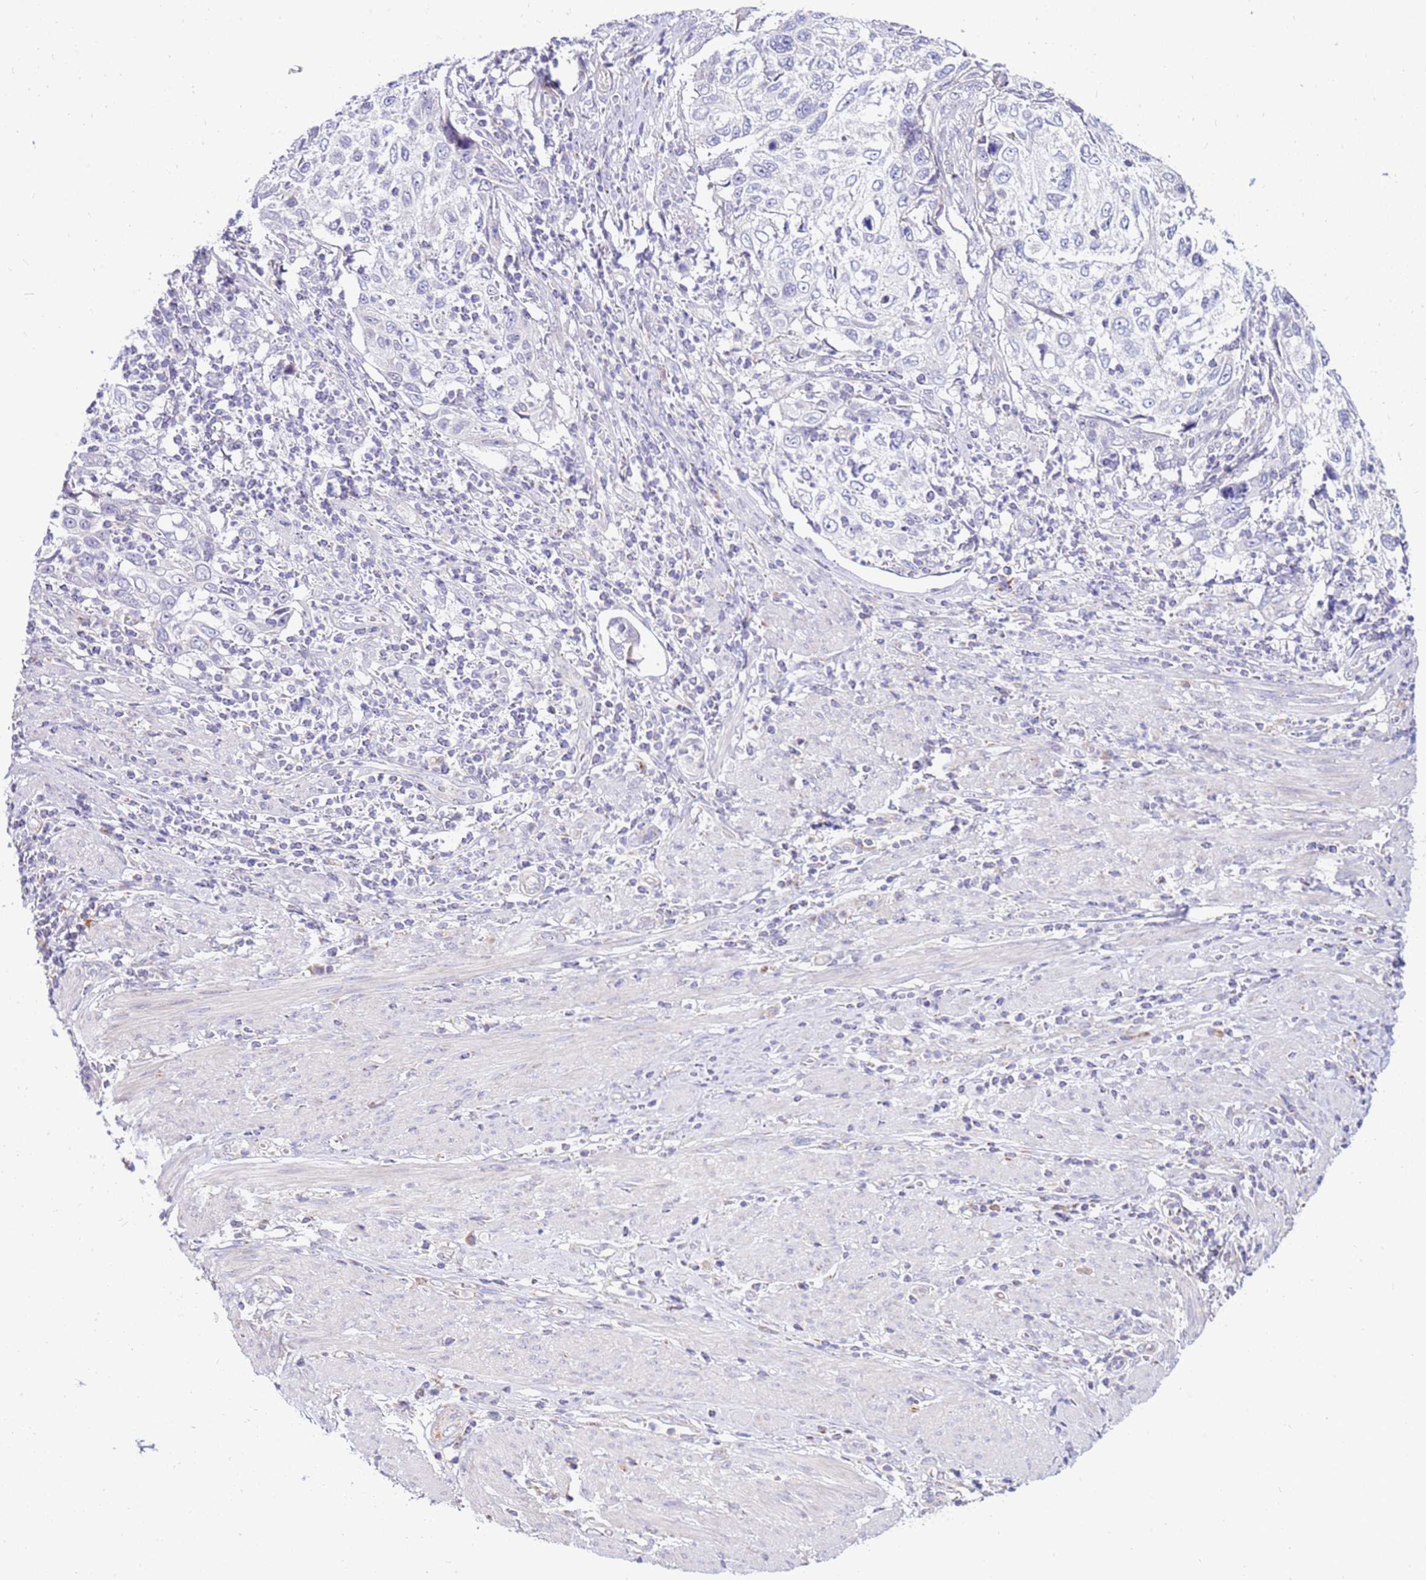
{"staining": {"intensity": "negative", "quantity": "none", "location": "none"}, "tissue": "cervical cancer", "cell_type": "Tumor cells", "image_type": "cancer", "snomed": [{"axis": "morphology", "description": "Squamous cell carcinoma, NOS"}, {"axis": "topography", "description": "Cervix"}], "caption": "Histopathology image shows no significant protein staining in tumor cells of cervical cancer (squamous cell carcinoma).", "gene": "IGF1R", "patient": {"sex": "female", "age": 70}}